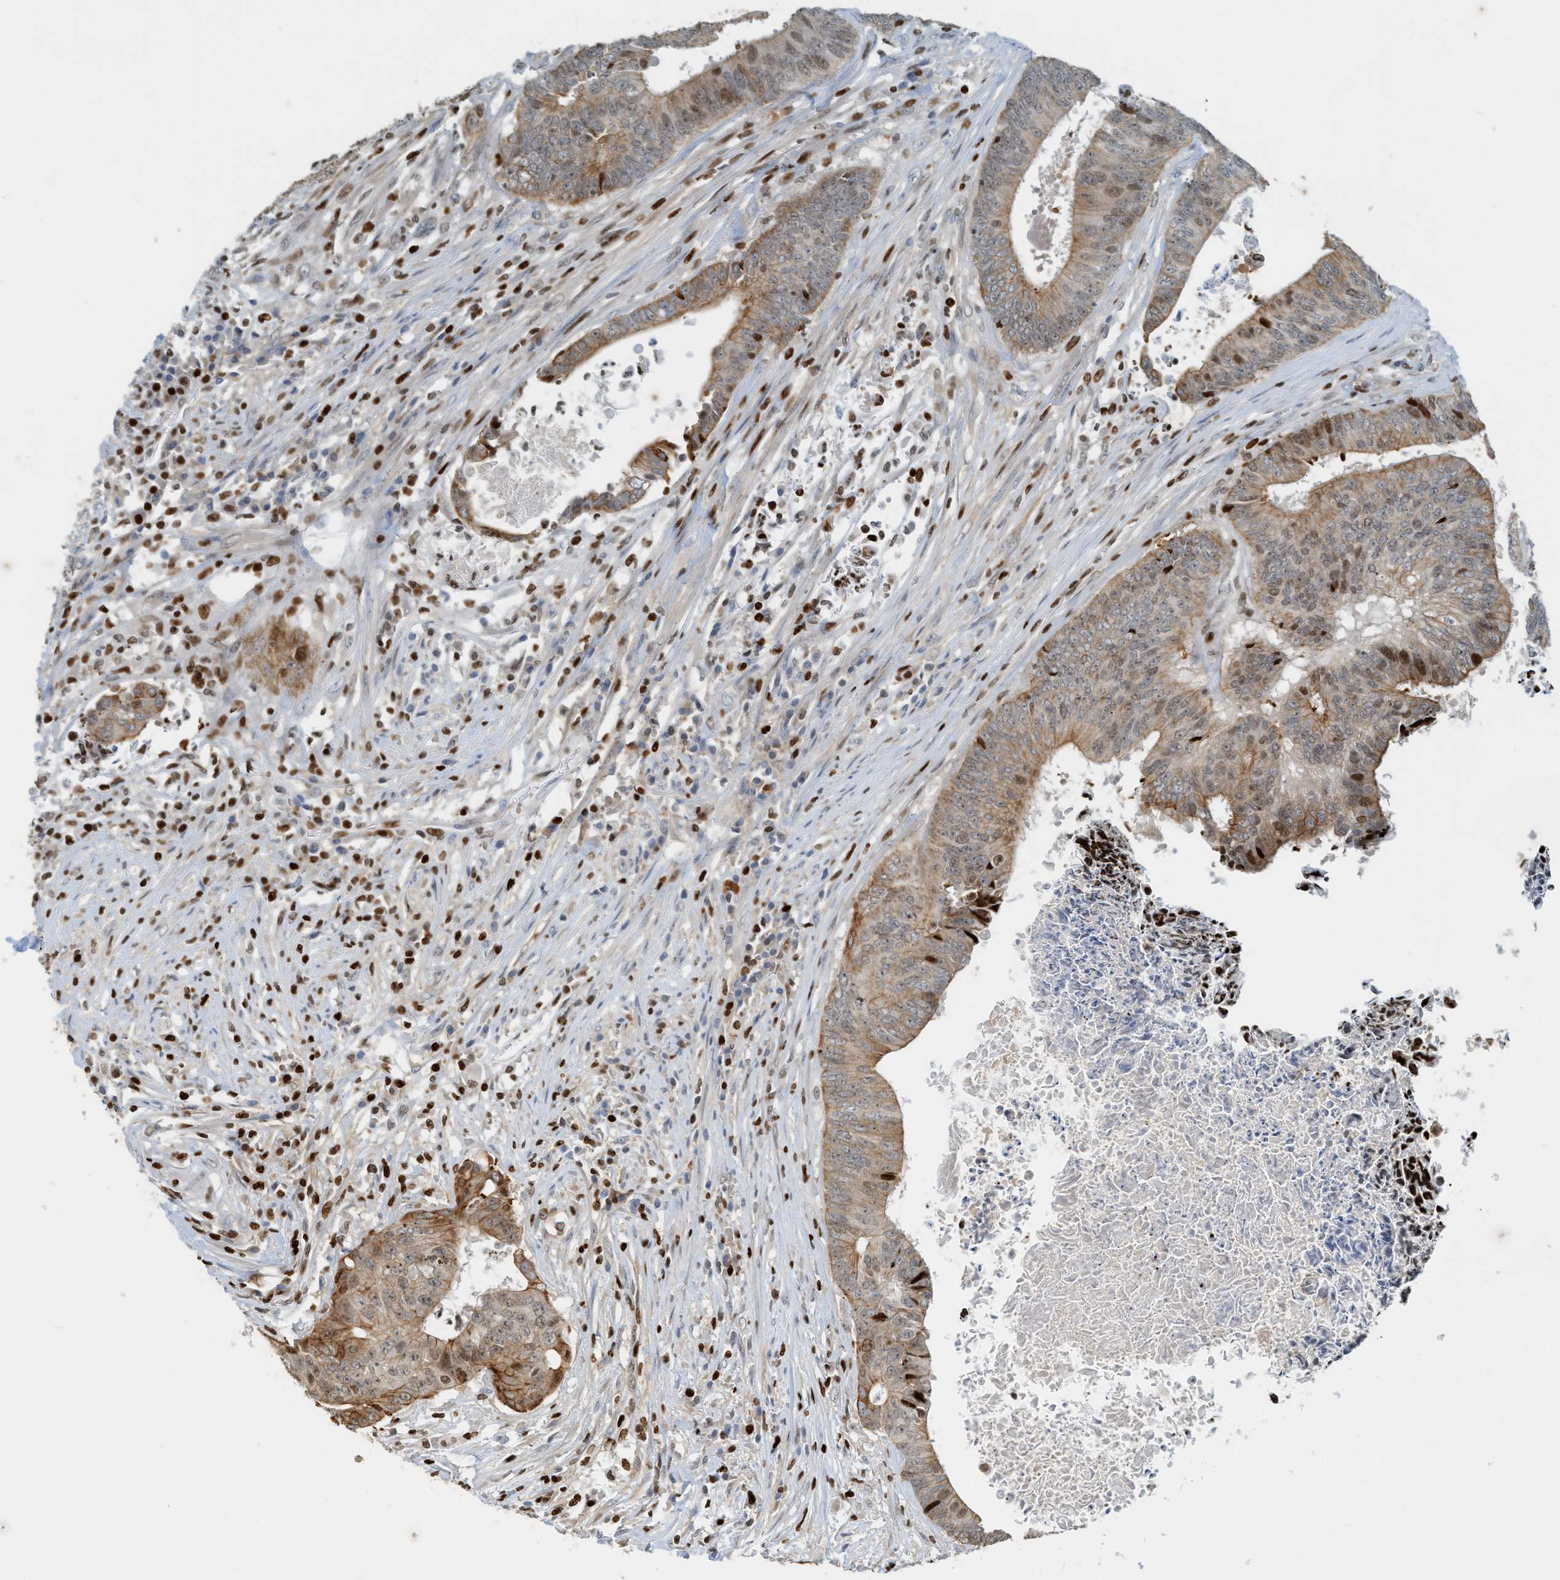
{"staining": {"intensity": "moderate", "quantity": "25%-75%", "location": "cytoplasmic/membranous,nuclear"}, "tissue": "colorectal cancer", "cell_type": "Tumor cells", "image_type": "cancer", "snomed": [{"axis": "morphology", "description": "Adenocarcinoma, NOS"}, {"axis": "topography", "description": "Rectum"}], "caption": "A brown stain labels moderate cytoplasmic/membranous and nuclear positivity of a protein in colorectal cancer tumor cells.", "gene": "SH3D19", "patient": {"sex": "male", "age": 72}}